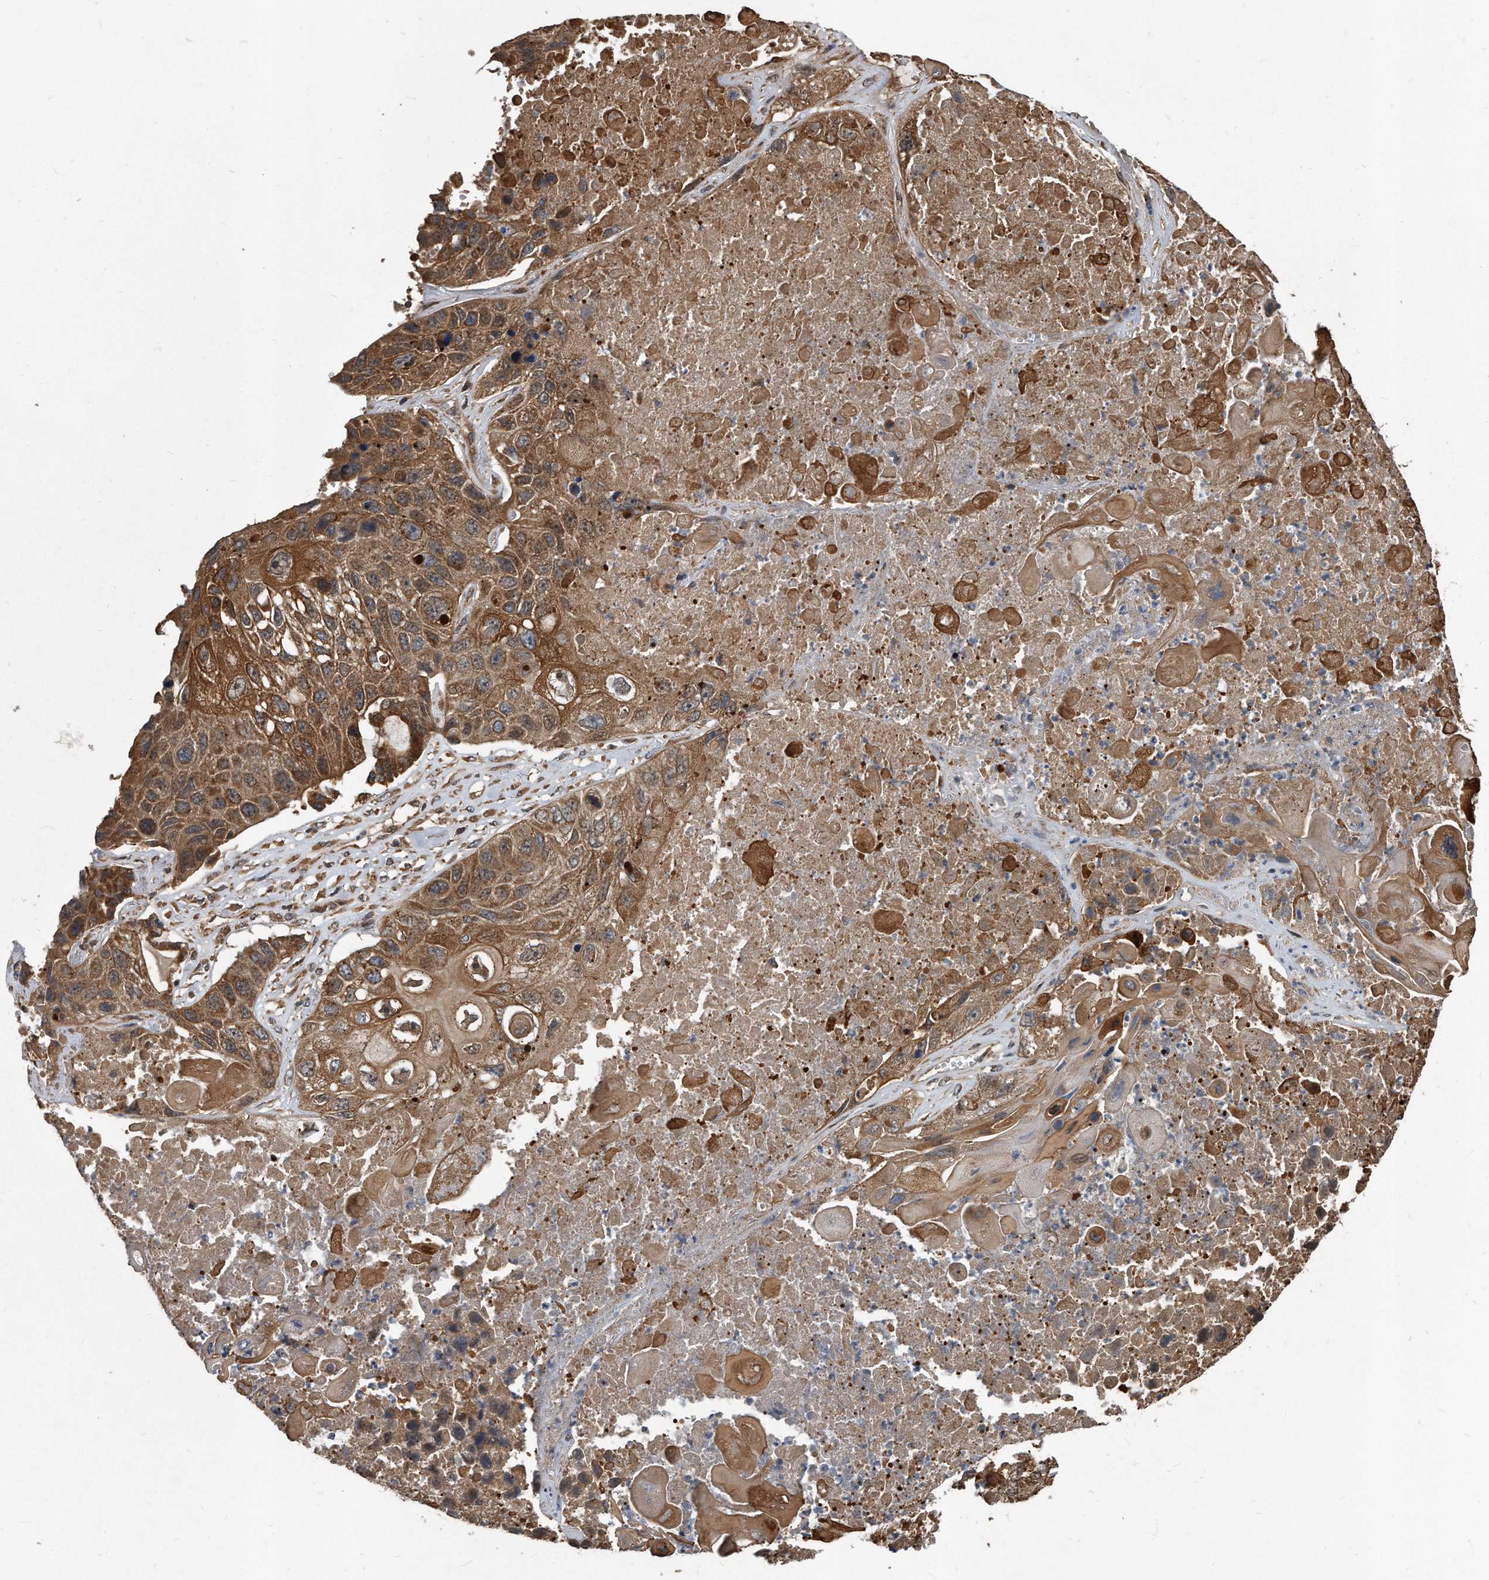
{"staining": {"intensity": "moderate", "quantity": ">75%", "location": "cytoplasmic/membranous"}, "tissue": "lung cancer", "cell_type": "Tumor cells", "image_type": "cancer", "snomed": [{"axis": "morphology", "description": "Squamous cell carcinoma, NOS"}, {"axis": "topography", "description": "Lung"}], "caption": "High-magnification brightfield microscopy of lung cancer stained with DAB (3,3'-diaminobenzidine) (brown) and counterstained with hematoxylin (blue). tumor cells exhibit moderate cytoplasmic/membranous staining is seen in approximately>75% of cells.", "gene": "FAM136A", "patient": {"sex": "male", "age": 61}}